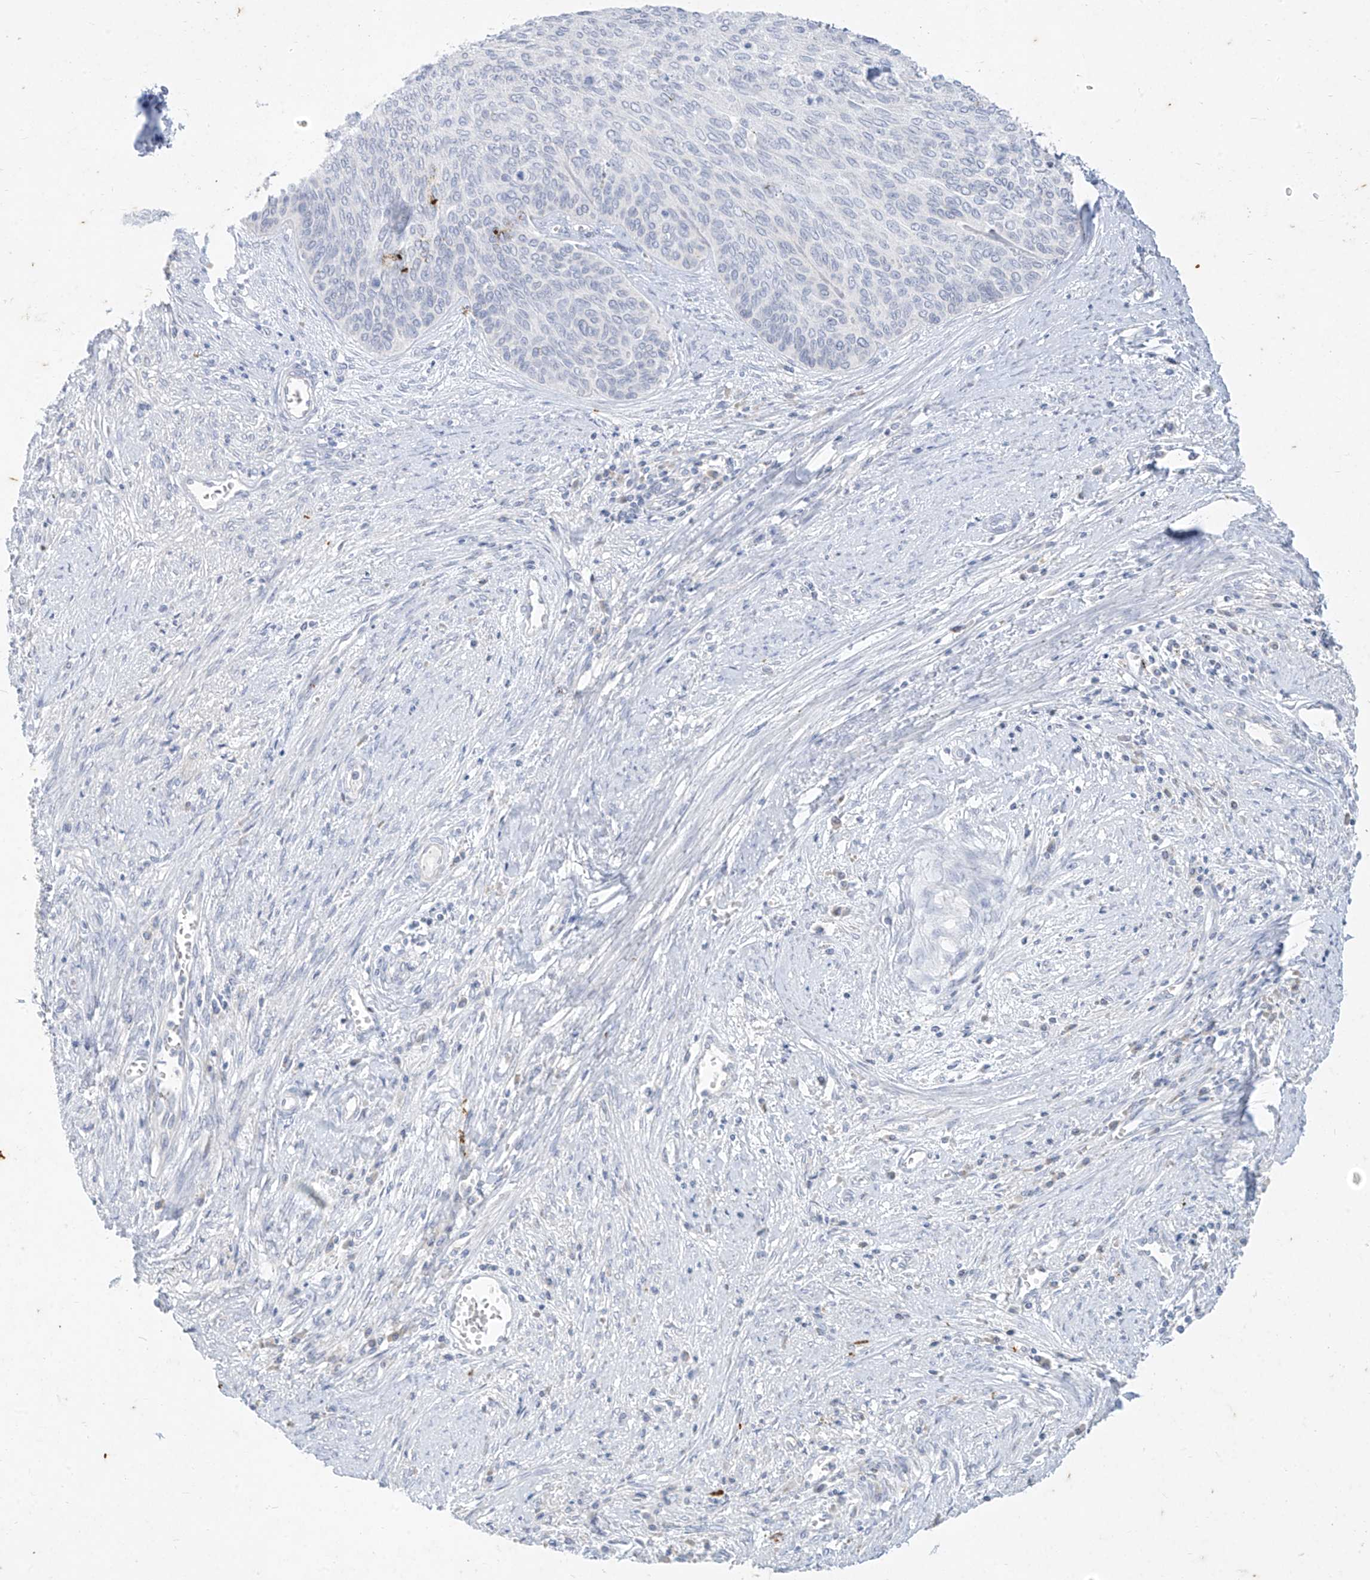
{"staining": {"intensity": "negative", "quantity": "none", "location": "none"}, "tissue": "cervical cancer", "cell_type": "Tumor cells", "image_type": "cancer", "snomed": [{"axis": "morphology", "description": "Squamous cell carcinoma, NOS"}, {"axis": "topography", "description": "Cervix"}], "caption": "Immunohistochemical staining of cervical cancer (squamous cell carcinoma) reveals no significant staining in tumor cells. (DAB IHC, high magnification).", "gene": "TGM4", "patient": {"sex": "female", "age": 55}}